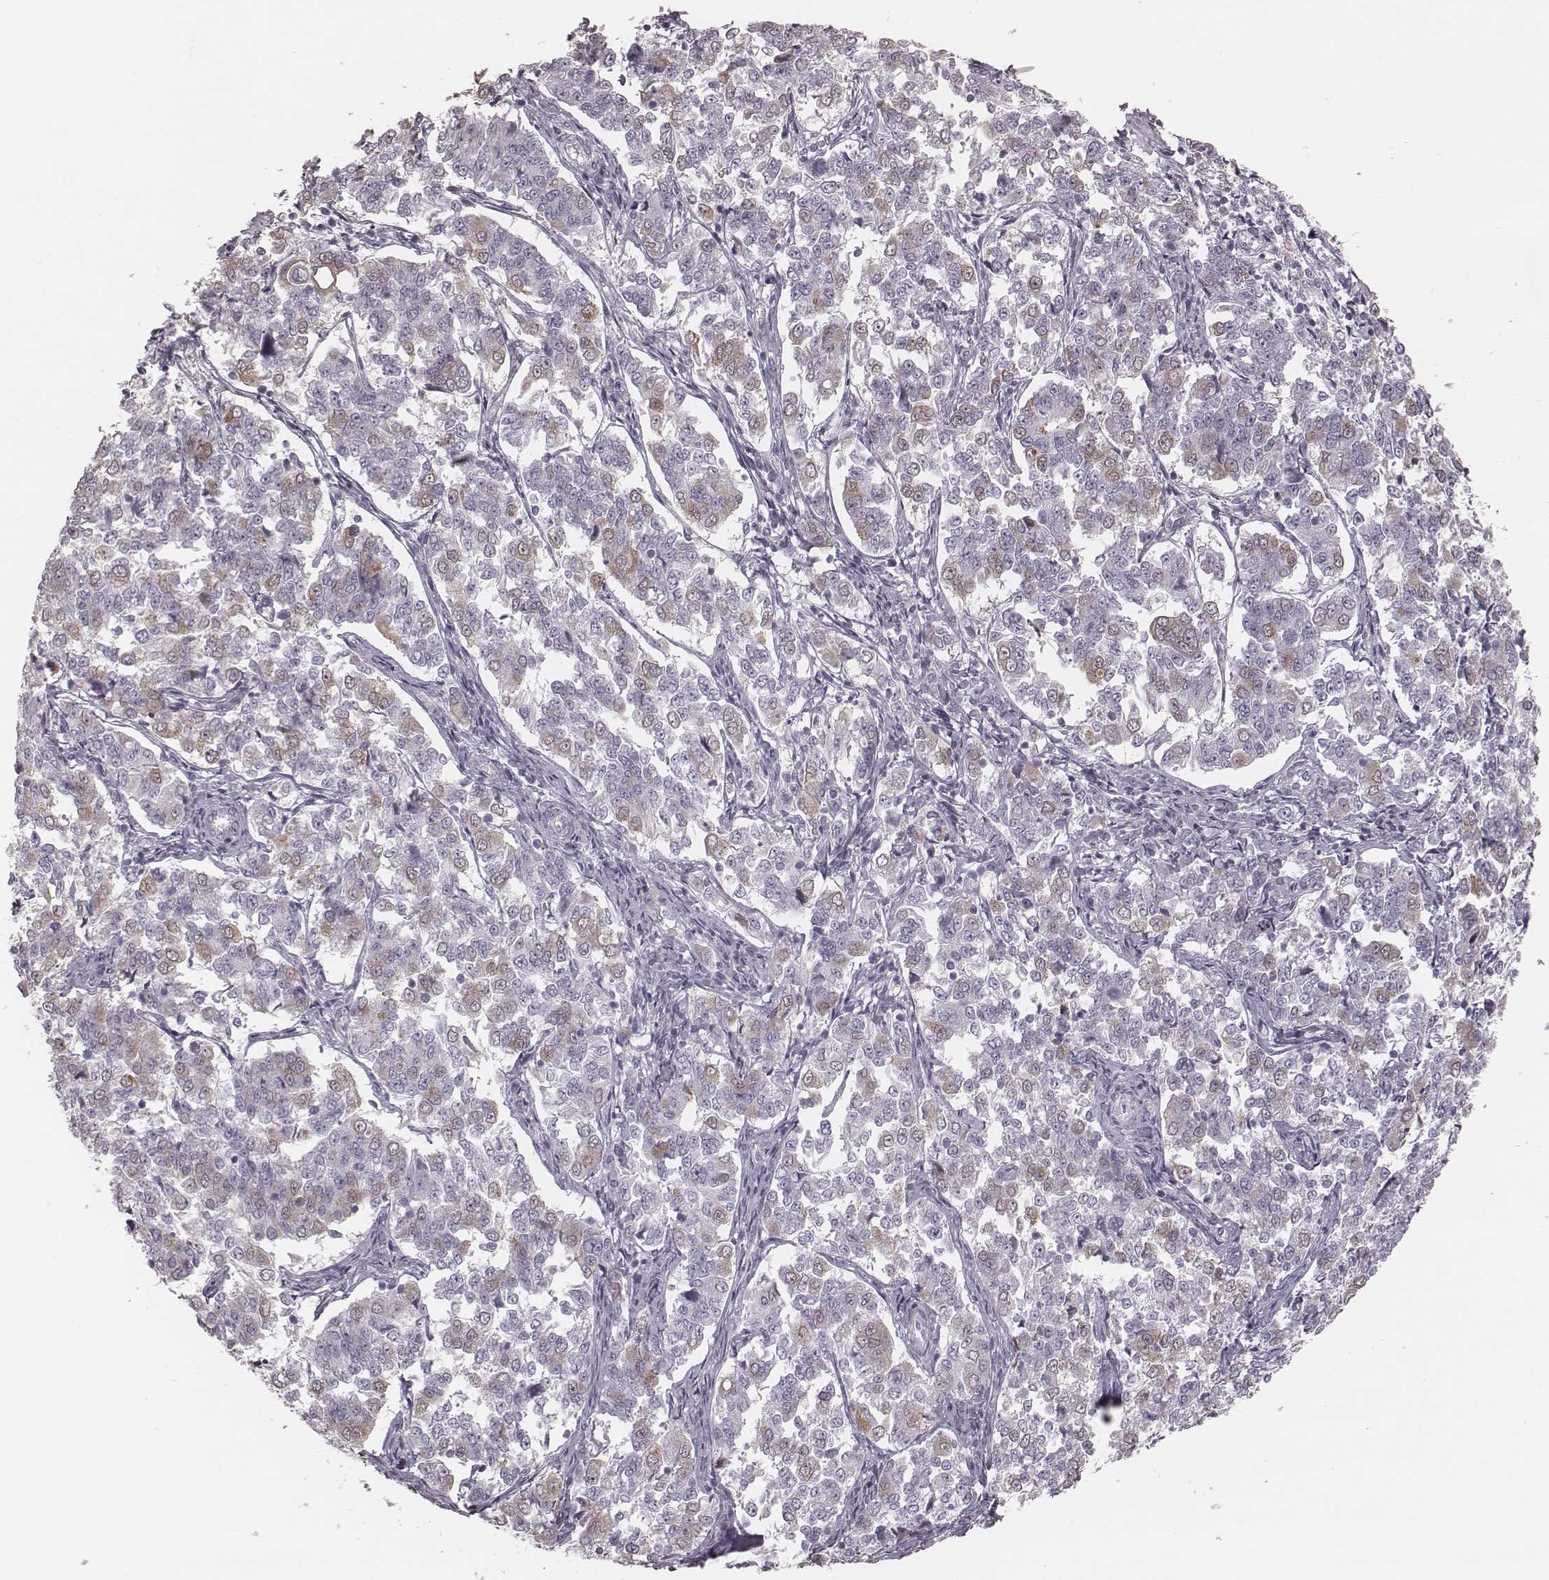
{"staining": {"intensity": "weak", "quantity": "<25%", "location": "cytoplasmic/membranous"}, "tissue": "endometrial cancer", "cell_type": "Tumor cells", "image_type": "cancer", "snomed": [{"axis": "morphology", "description": "Adenocarcinoma, NOS"}, {"axis": "topography", "description": "Endometrium"}], "caption": "Micrograph shows no significant protein staining in tumor cells of endometrial cancer.", "gene": "SPA17", "patient": {"sex": "female", "age": 43}}